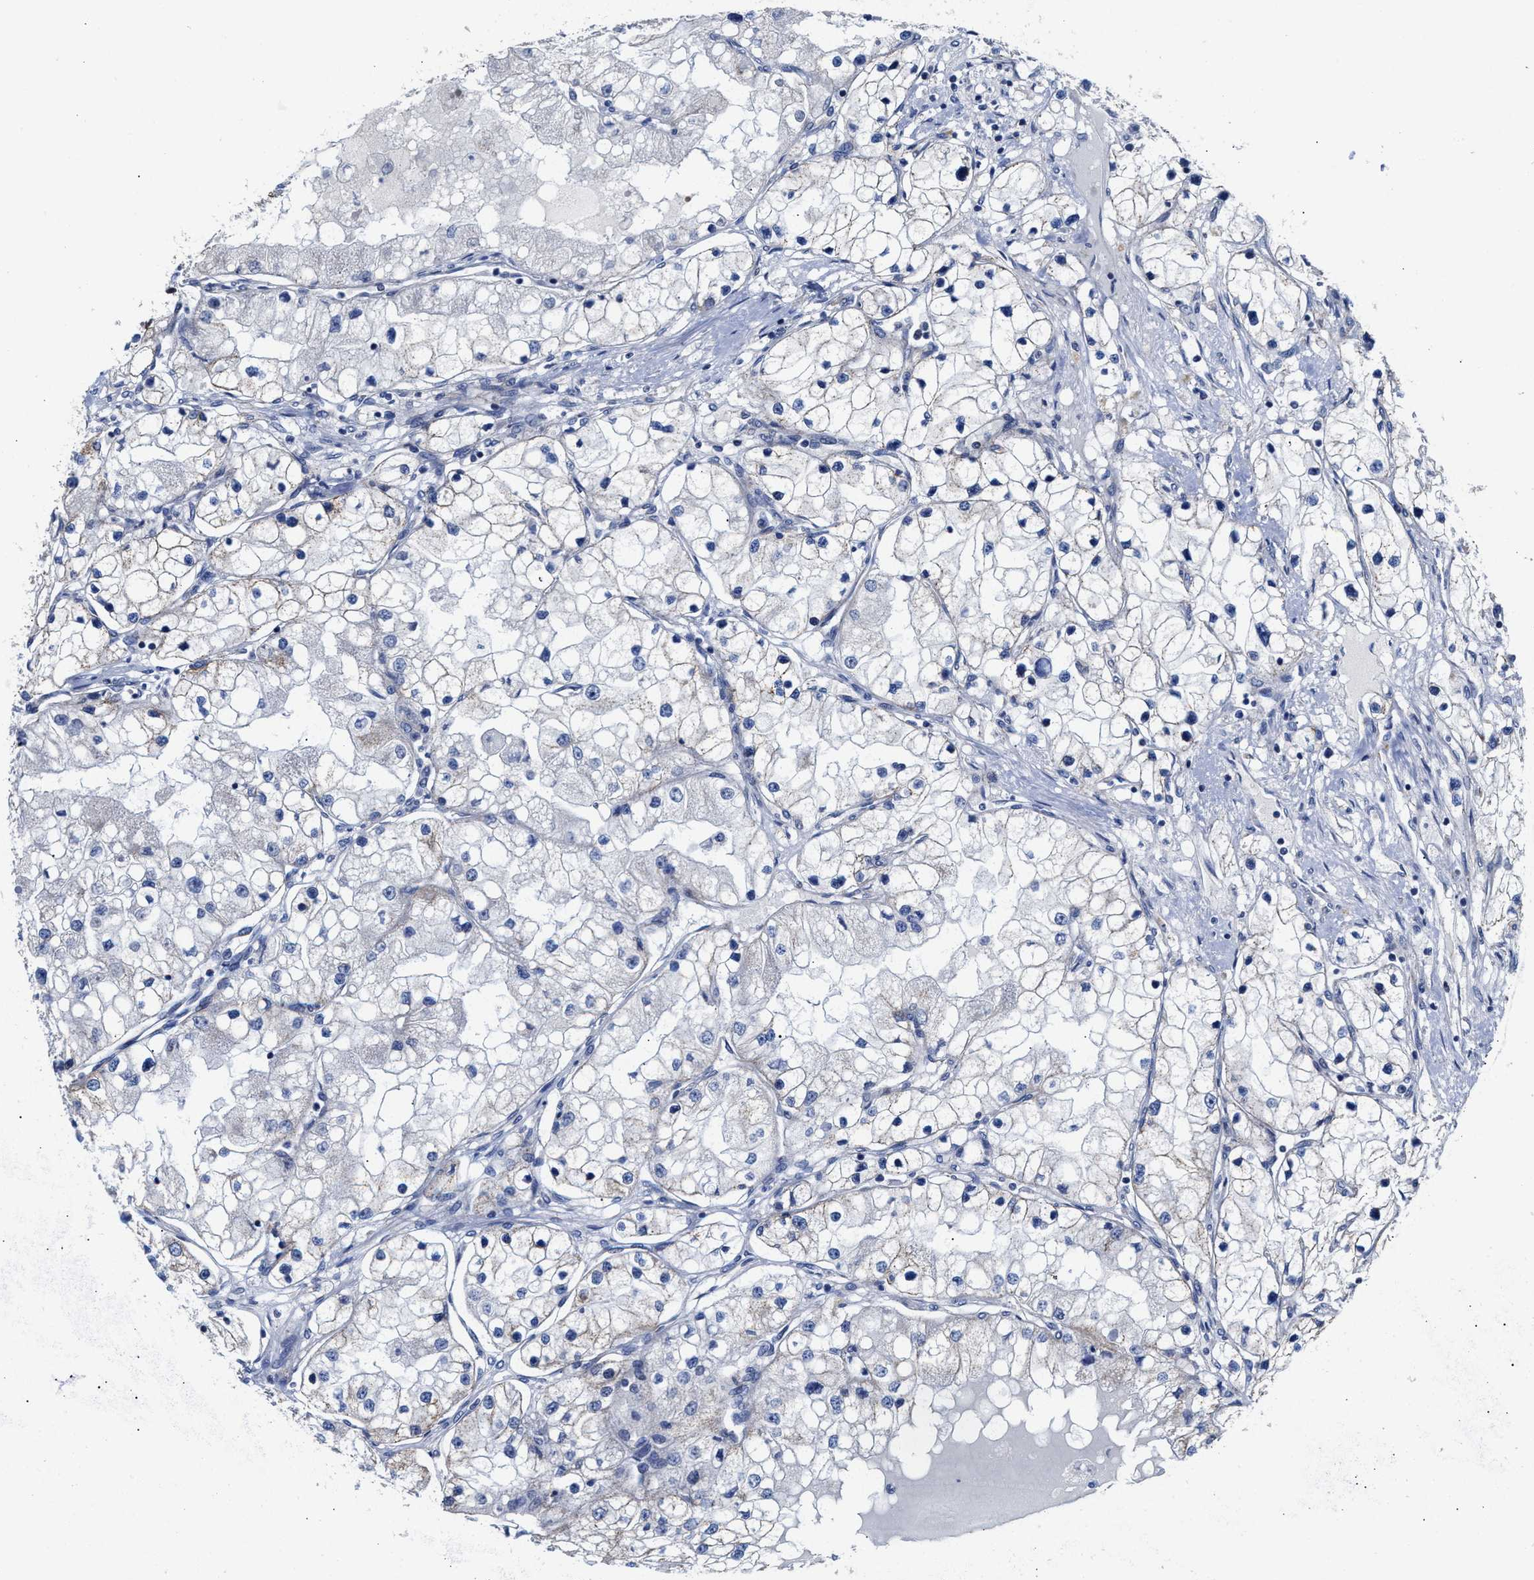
{"staining": {"intensity": "negative", "quantity": "none", "location": "none"}, "tissue": "renal cancer", "cell_type": "Tumor cells", "image_type": "cancer", "snomed": [{"axis": "morphology", "description": "Adenocarcinoma, NOS"}, {"axis": "topography", "description": "Kidney"}], "caption": "Immunohistochemistry of renal cancer (adenocarcinoma) reveals no staining in tumor cells. The staining is performed using DAB brown chromogen with nuclei counter-stained in using hematoxylin.", "gene": "JAG1", "patient": {"sex": "male", "age": 68}}